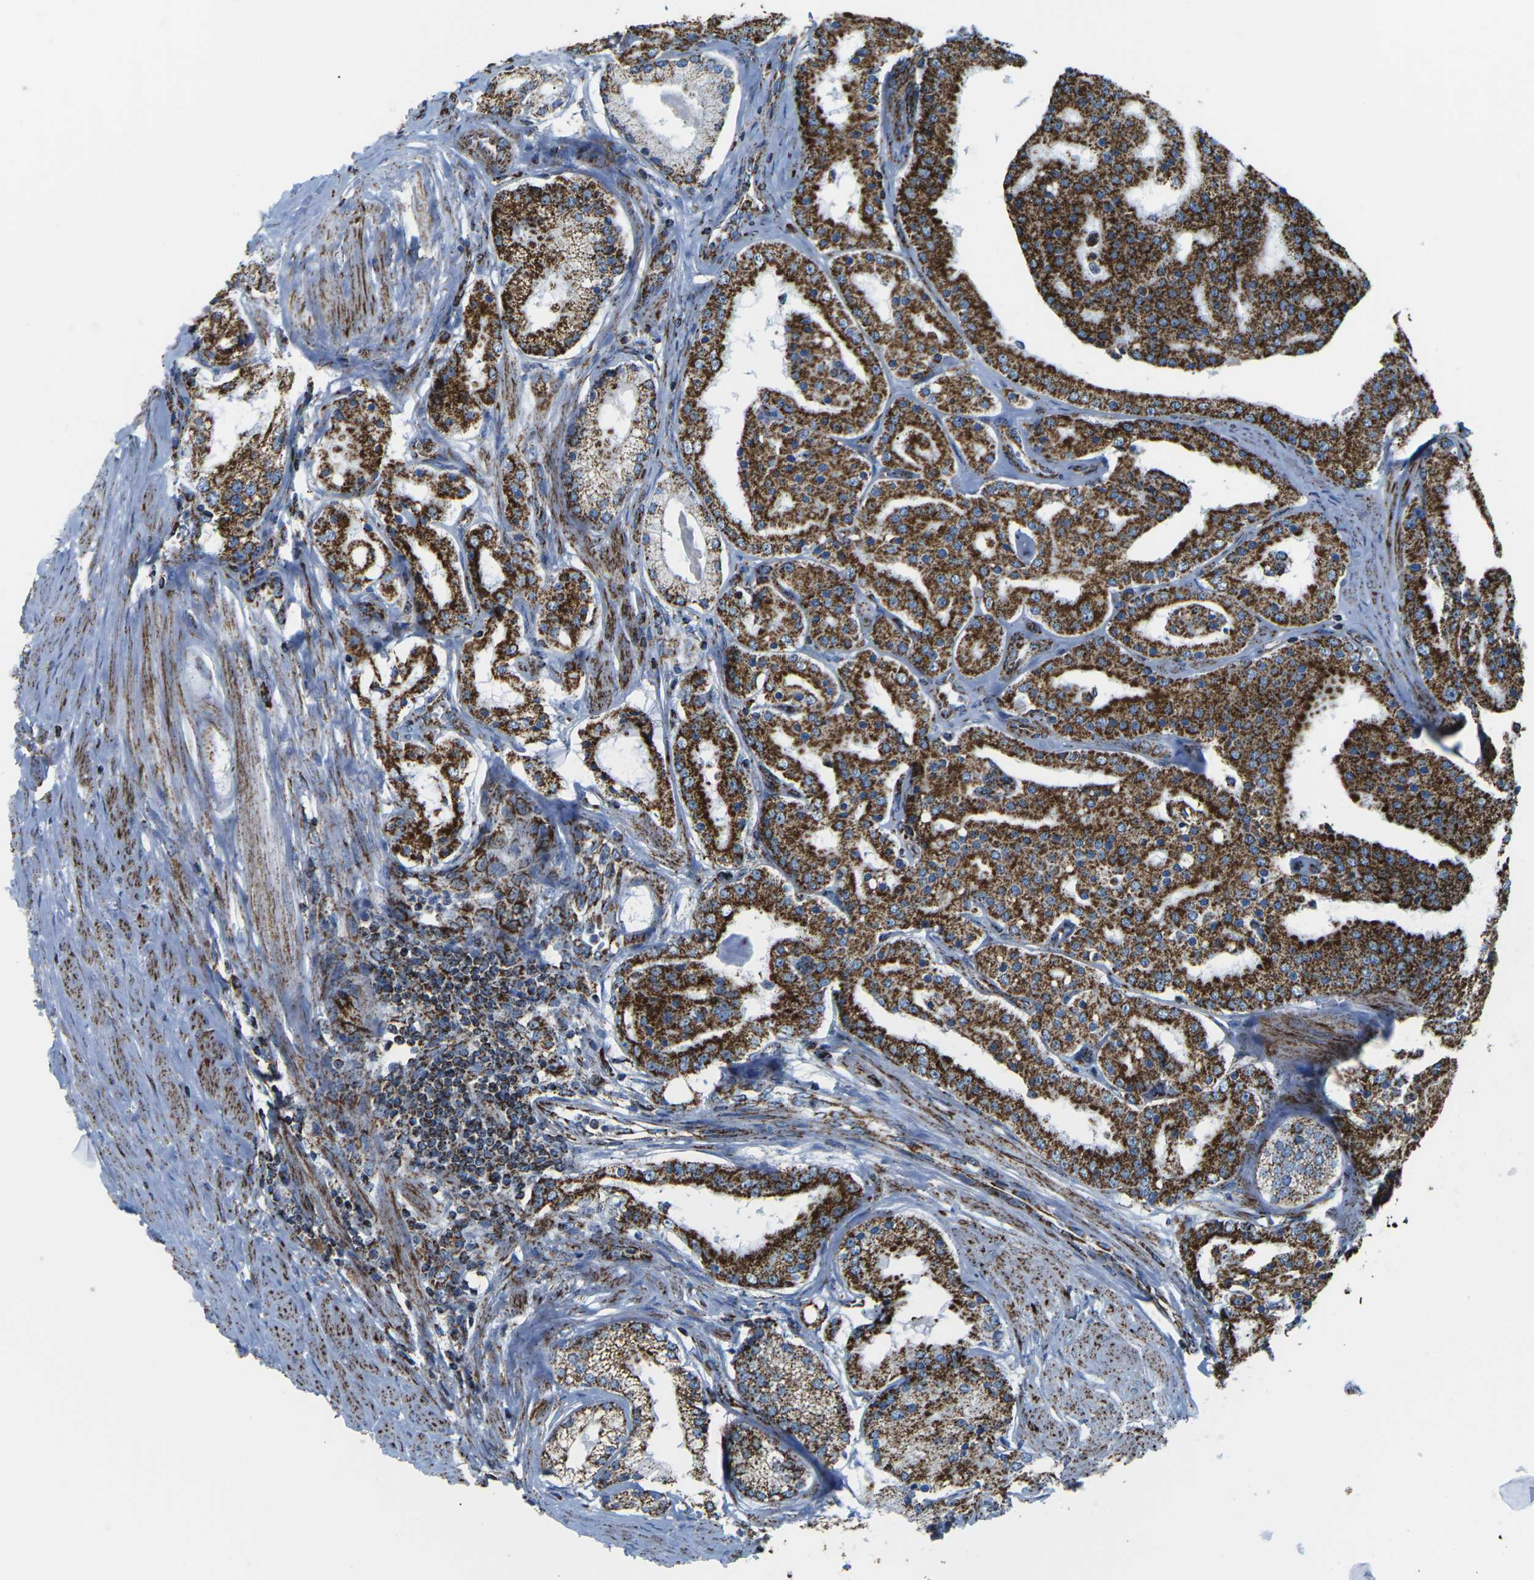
{"staining": {"intensity": "strong", "quantity": ">75%", "location": "cytoplasmic/membranous"}, "tissue": "prostate cancer", "cell_type": "Tumor cells", "image_type": "cancer", "snomed": [{"axis": "morphology", "description": "Adenocarcinoma, Low grade"}, {"axis": "topography", "description": "Prostate"}], "caption": "High-magnification brightfield microscopy of prostate cancer (adenocarcinoma (low-grade)) stained with DAB (3,3'-diaminobenzidine) (brown) and counterstained with hematoxylin (blue). tumor cells exhibit strong cytoplasmic/membranous expression is identified in about>75% of cells. (brown staining indicates protein expression, while blue staining denotes nuclei).", "gene": "MT-CO2", "patient": {"sex": "male", "age": 63}}